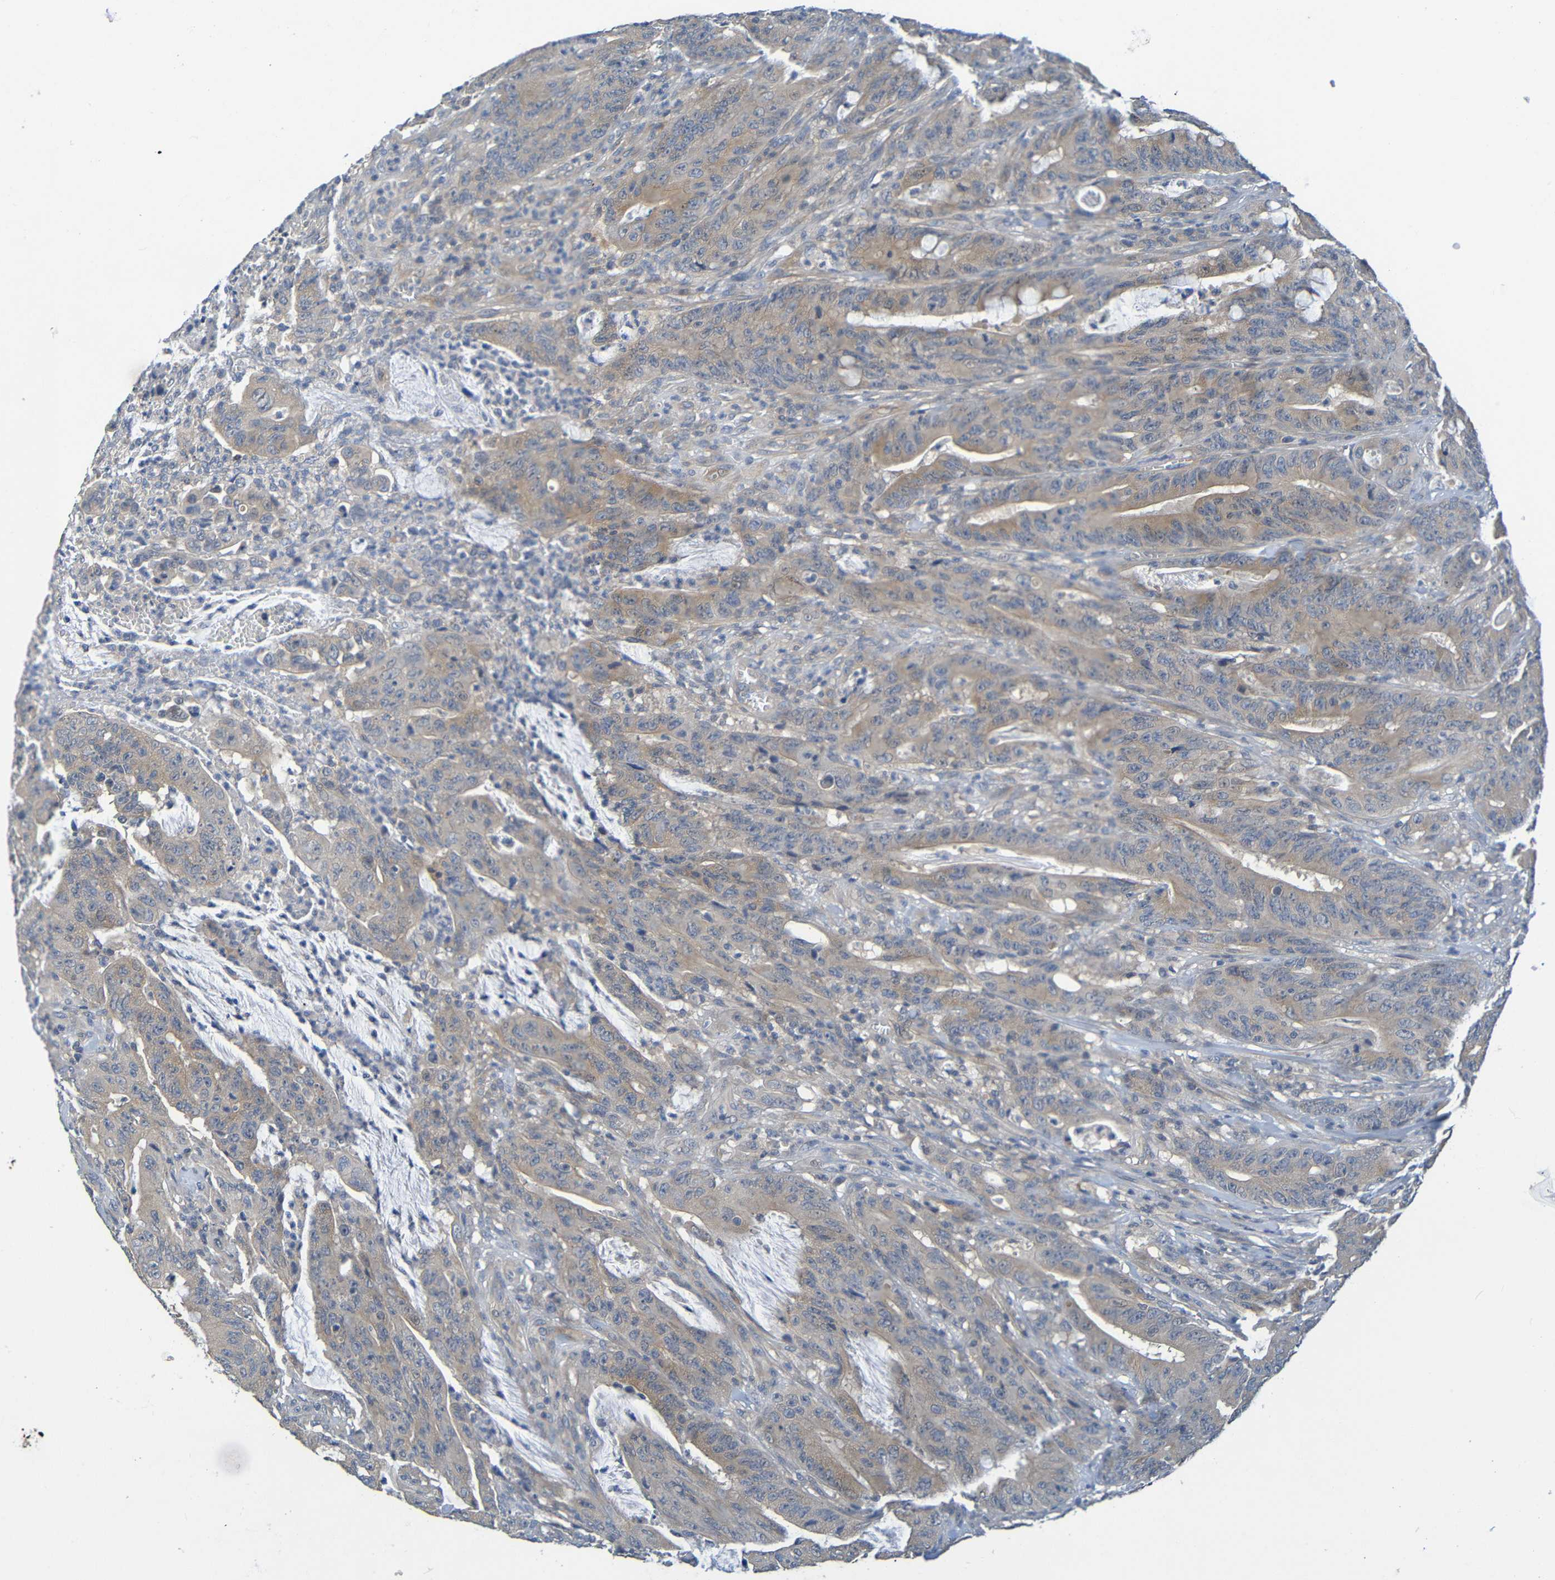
{"staining": {"intensity": "moderate", "quantity": ">75%", "location": "cytoplasmic/membranous"}, "tissue": "colorectal cancer", "cell_type": "Tumor cells", "image_type": "cancer", "snomed": [{"axis": "morphology", "description": "Adenocarcinoma, NOS"}, {"axis": "topography", "description": "Colon"}], "caption": "A brown stain labels moderate cytoplasmic/membranous expression of a protein in colorectal adenocarcinoma tumor cells.", "gene": "CYP4F2", "patient": {"sex": "male", "age": 45}}